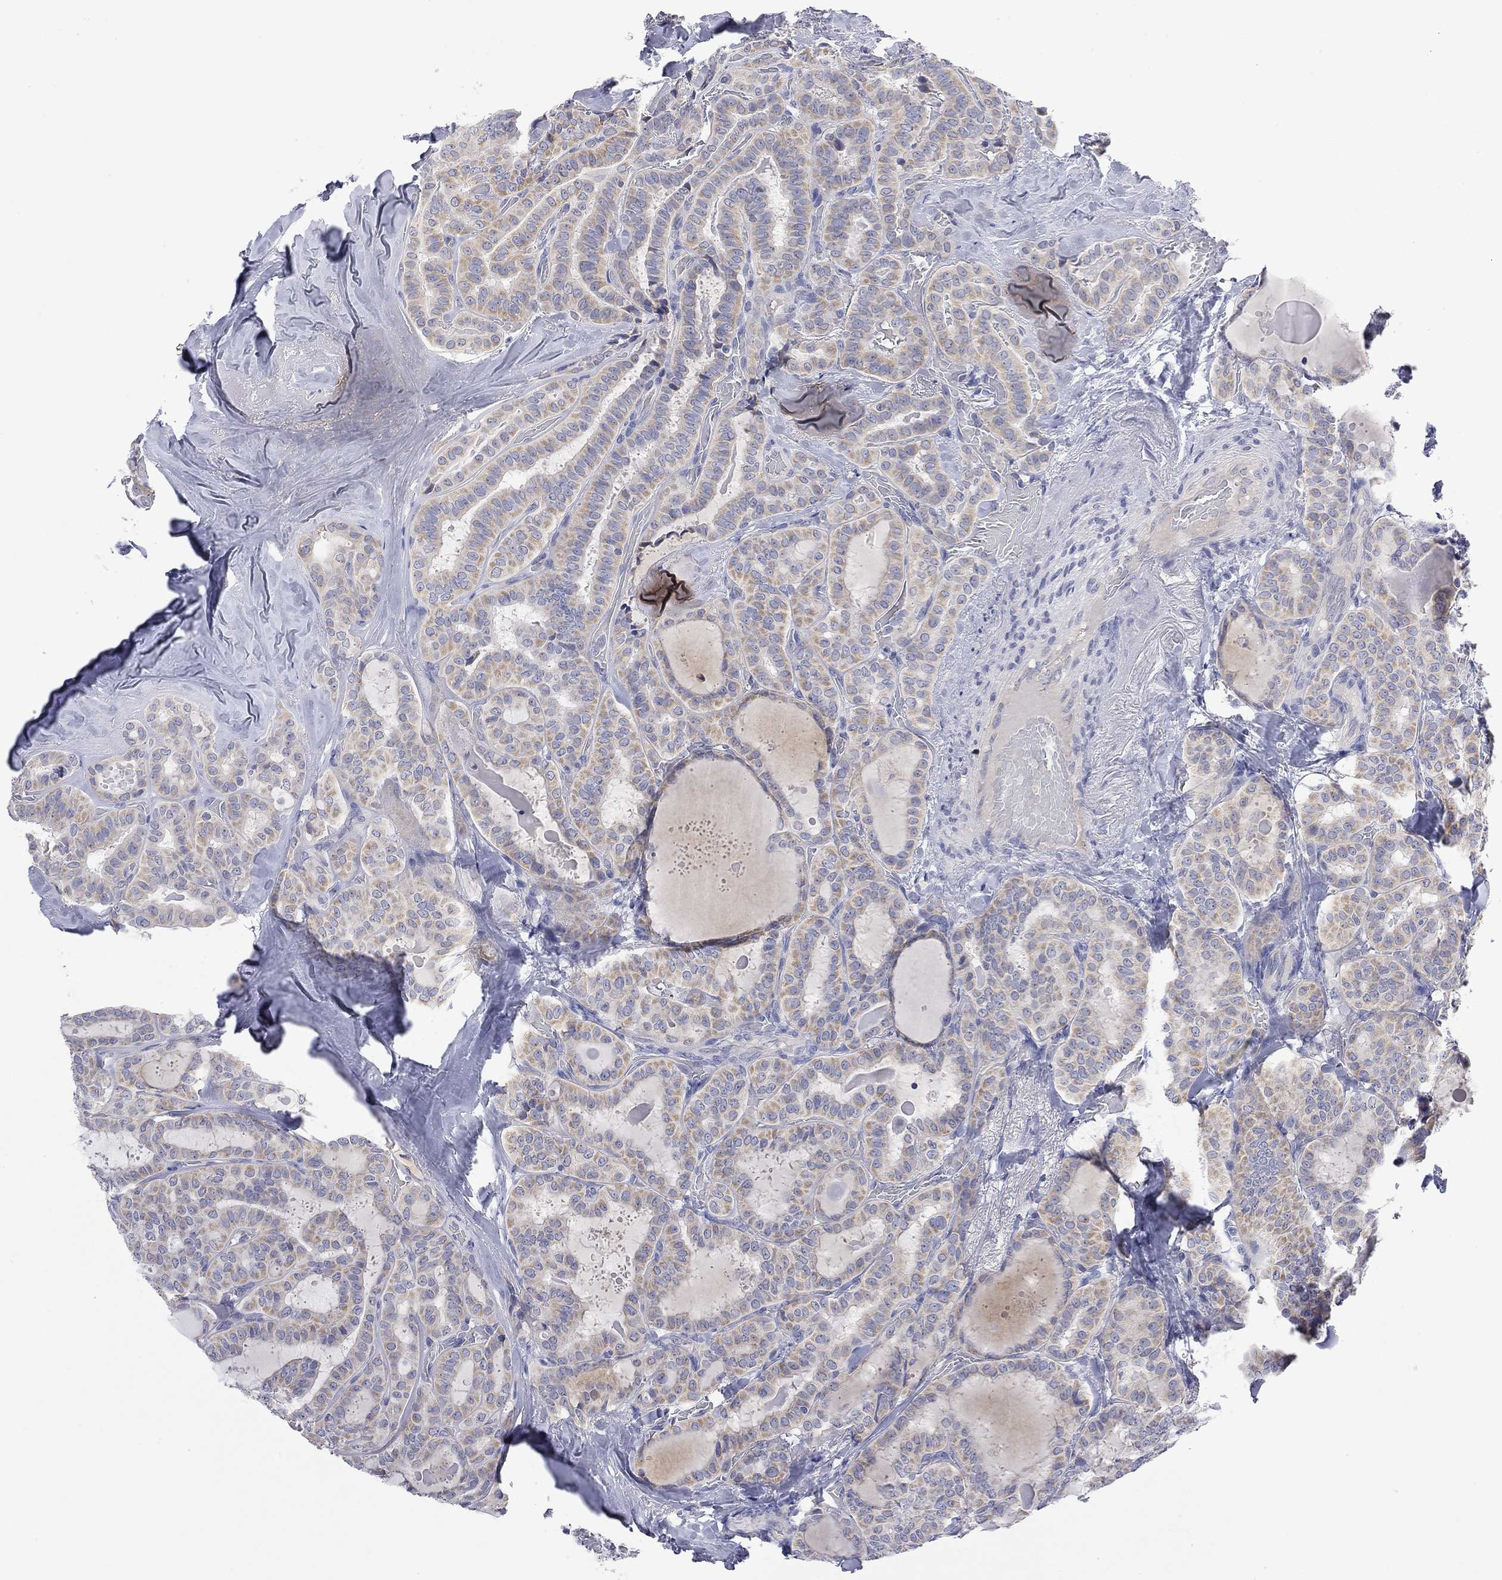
{"staining": {"intensity": "weak", "quantity": ">75%", "location": "cytoplasmic/membranous"}, "tissue": "thyroid cancer", "cell_type": "Tumor cells", "image_type": "cancer", "snomed": [{"axis": "morphology", "description": "Papillary adenocarcinoma, NOS"}, {"axis": "topography", "description": "Thyroid gland"}], "caption": "Protein staining exhibits weak cytoplasmic/membranous staining in about >75% of tumor cells in papillary adenocarcinoma (thyroid).", "gene": "ABCB4", "patient": {"sex": "female", "age": 39}}